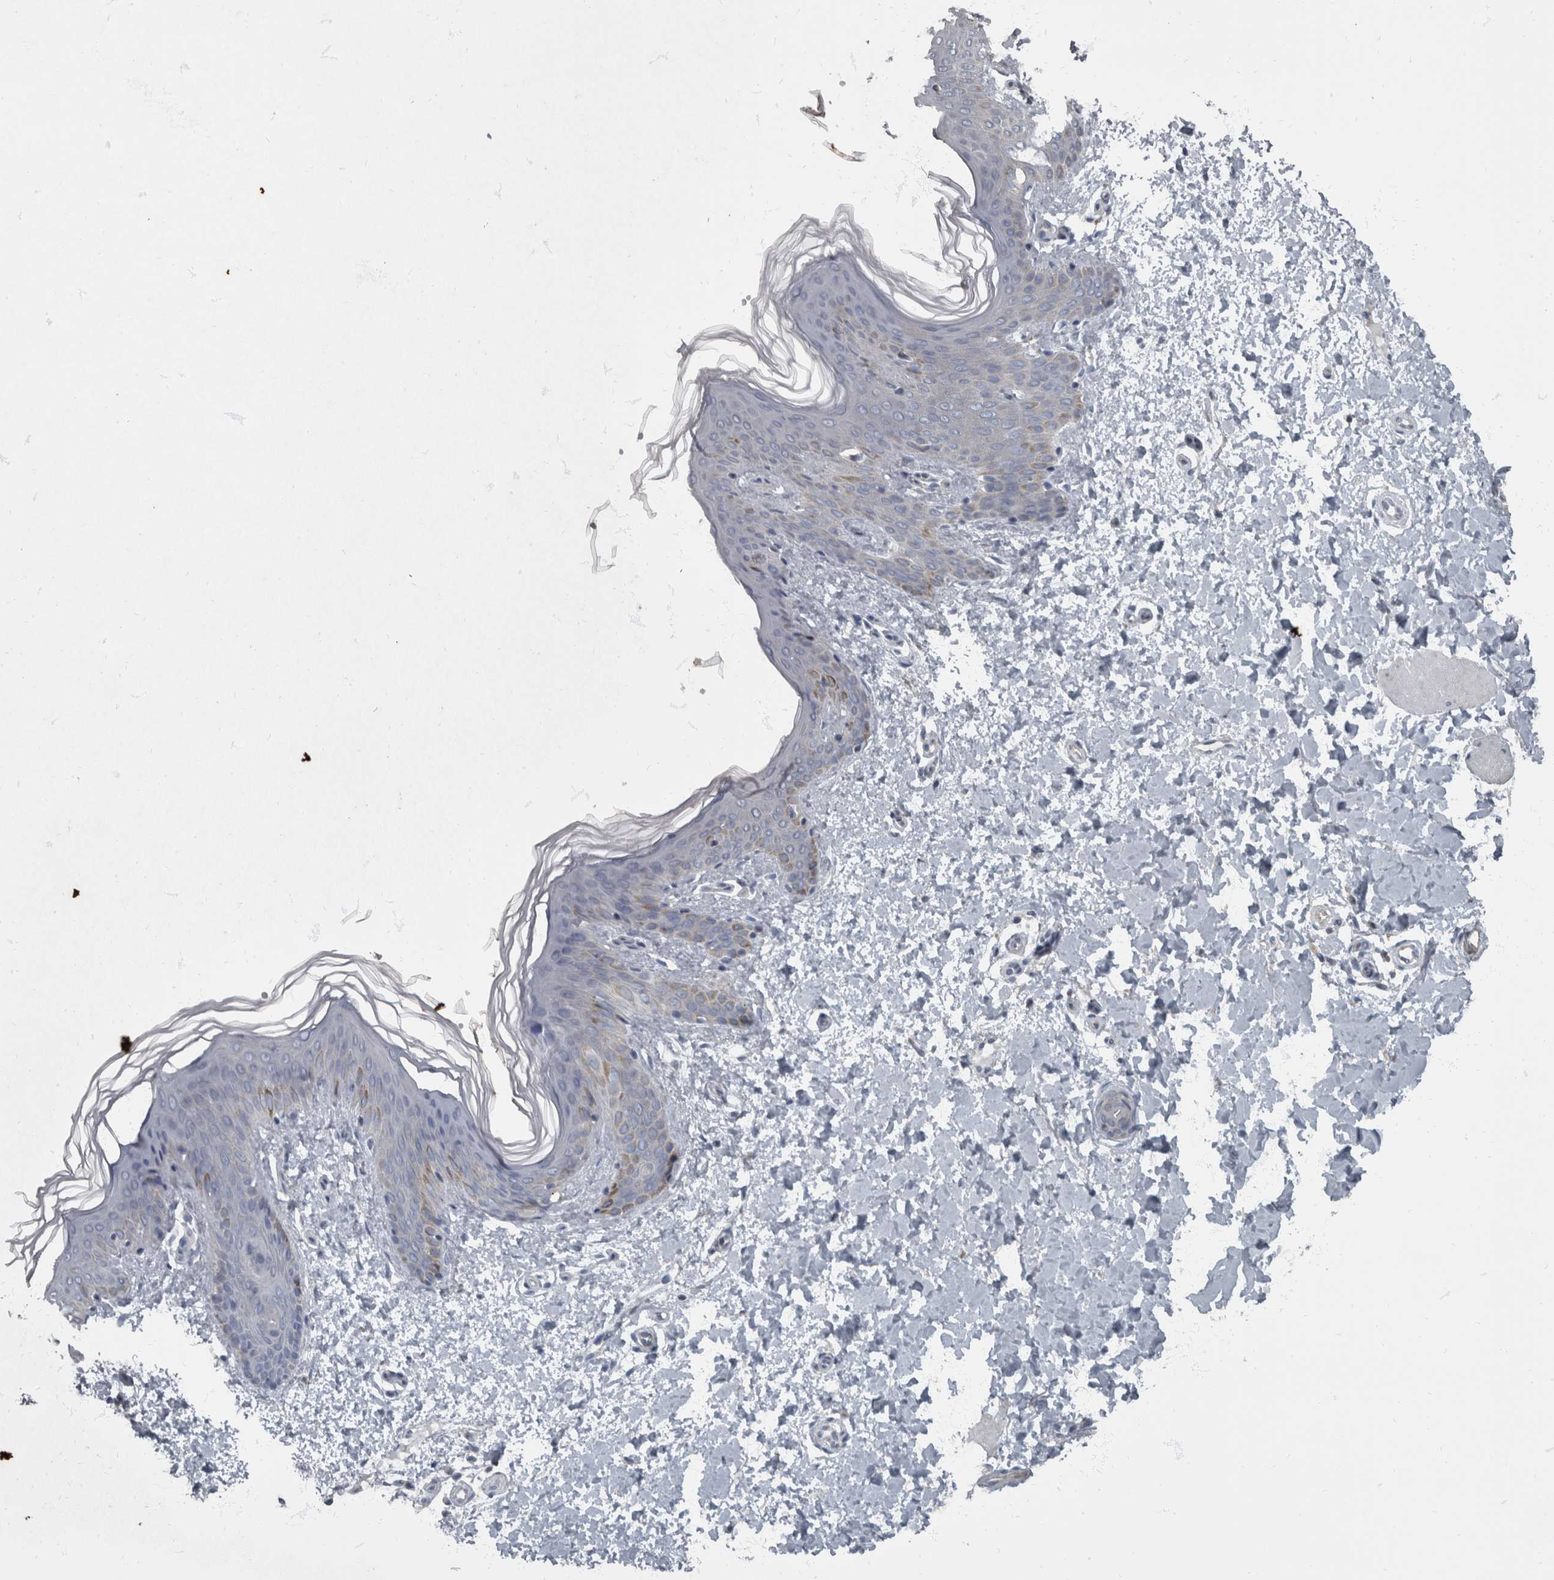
{"staining": {"intensity": "negative", "quantity": "none", "location": "none"}, "tissue": "skin", "cell_type": "Fibroblasts", "image_type": "normal", "snomed": [{"axis": "morphology", "description": "Normal tissue, NOS"}, {"axis": "morphology", "description": "Neoplasm, benign, NOS"}, {"axis": "topography", "description": "Skin"}, {"axis": "topography", "description": "Soft tissue"}], "caption": "Human skin stained for a protein using IHC exhibits no expression in fibroblasts.", "gene": "RABGGTB", "patient": {"sex": "male", "age": 26}}